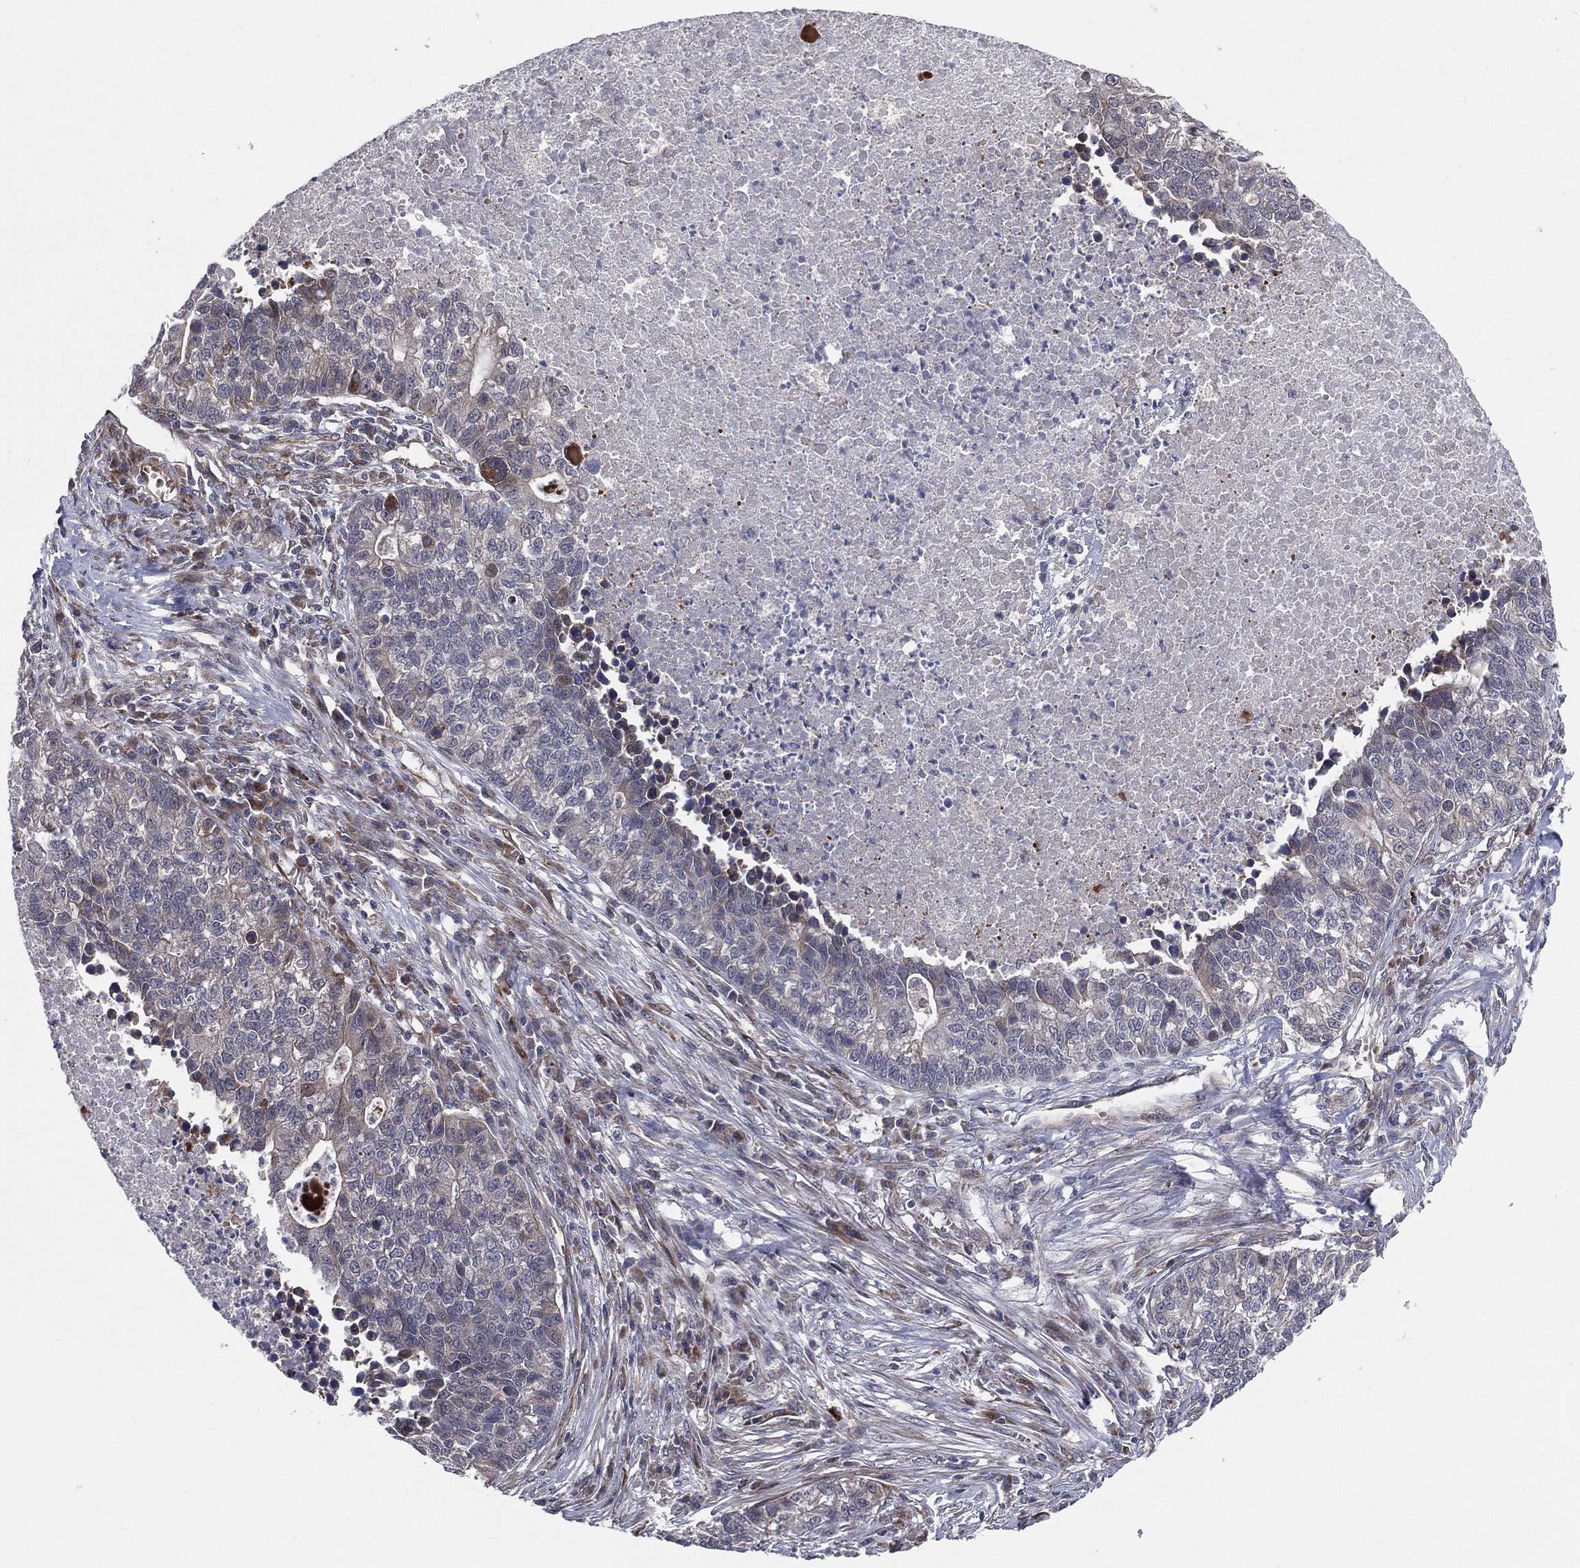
{"staining": {"intensity": "weak", "quantity": "<25%", "location": "cytoplasmic/membranous"}, "tissue": "lung cancer", "cell_type": "Tumor cells", "image_type": "cancer", "snomed": [{"axis": "morphology", "description": "Adenocarcinoma, NOS"}, {"axis": "topography", "description": "Lung"}], "caption": "Immunohistochemistry (IHC) image of neoplastic tissue: adenocarcinoma (lung) stained with DAB (3,3'-diaminobenzidine) shows no significant protein expression in tumor cells.", "gene": "UTP14A", "patient": {"sex": "male", "age": 57}}